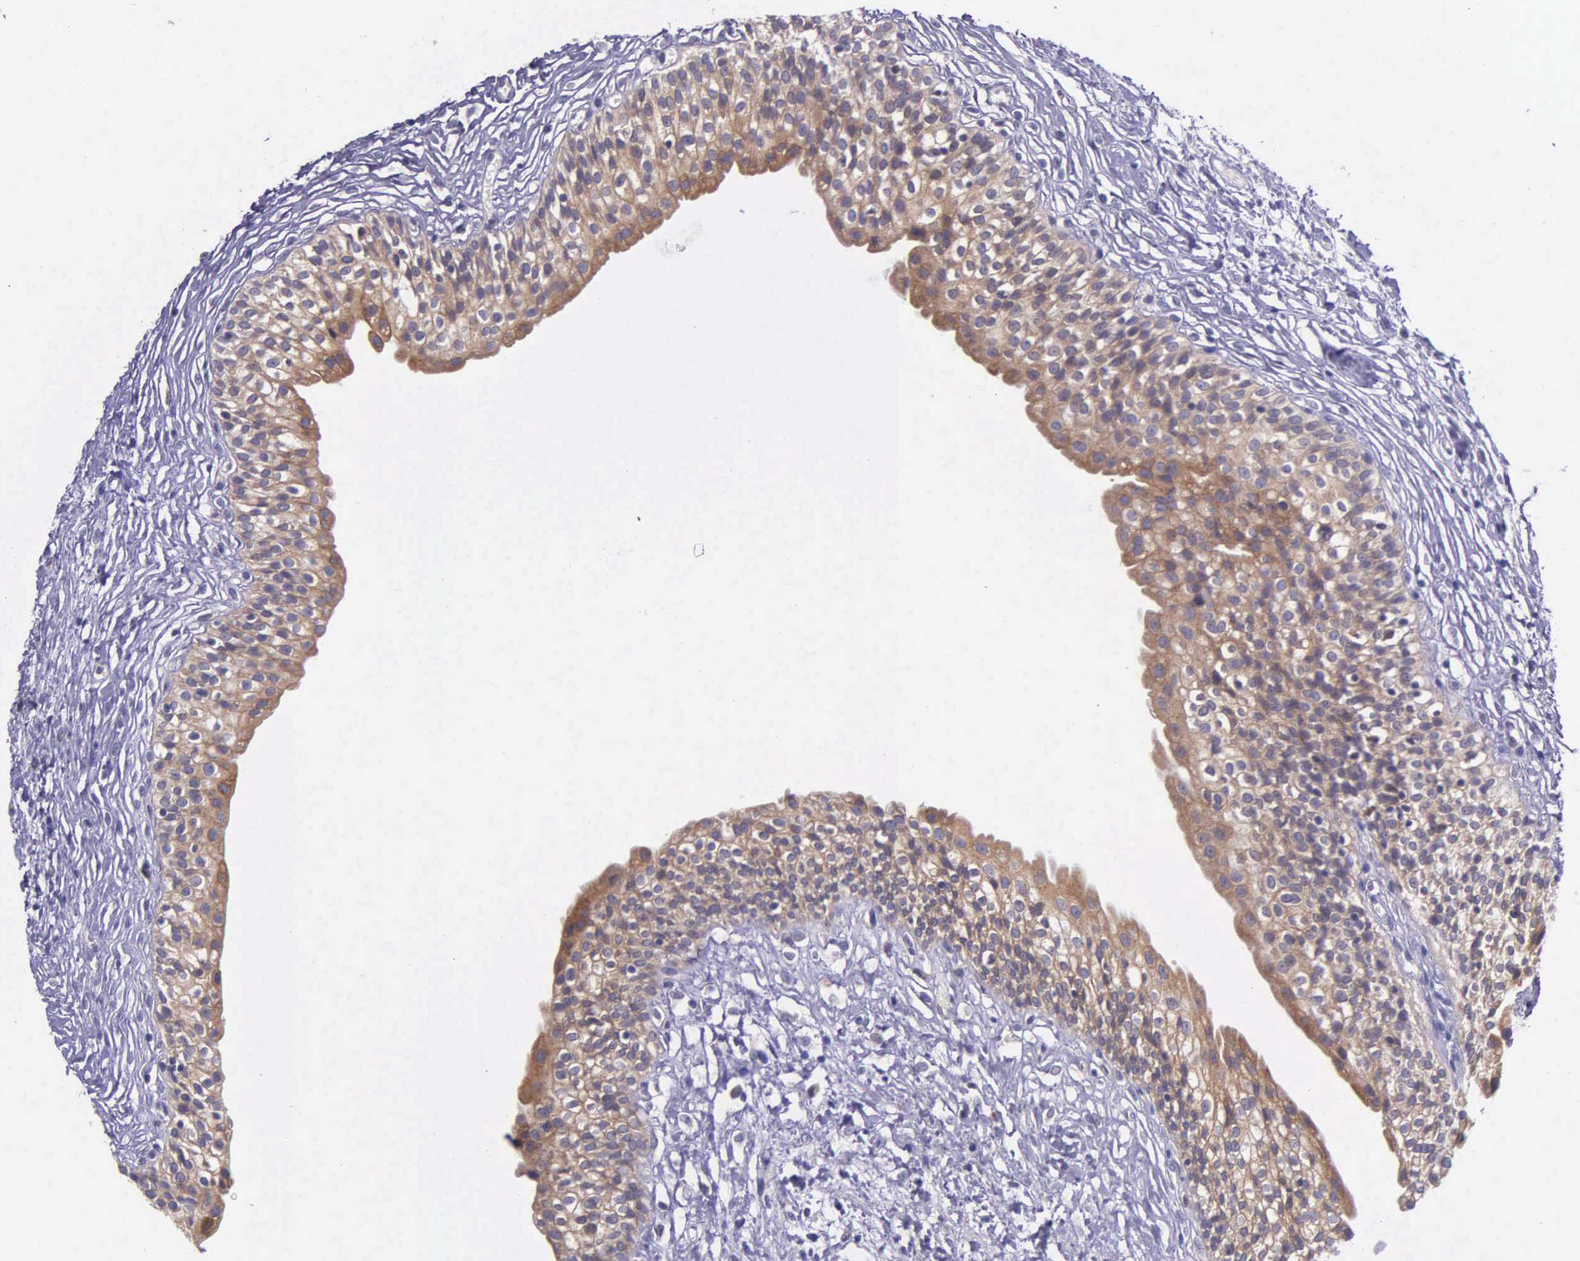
{"staining": {"intensity": "strong", "quantity": ">75%", "location": "cytoplasmic/membranous"}, "tissue": "urinary bladder", "cell_type": "Urothelial cells", "image_type": "normal", "snomed": [{"axis": "morphology", "description": "Adenocarcinoma, NOS"}, {"axis": "topography", "description": "Urinary bladder"}], "caption": "A high-resolution micrograph shows immunohistochemistry (IHC) staining of benign urinary bladder, which demonstrates strong cytoplasmic/membranous positivity in about >75% of urothelial cells.", "gene": "NSDHL", "patient": {"sex": "male", "age": 61}}